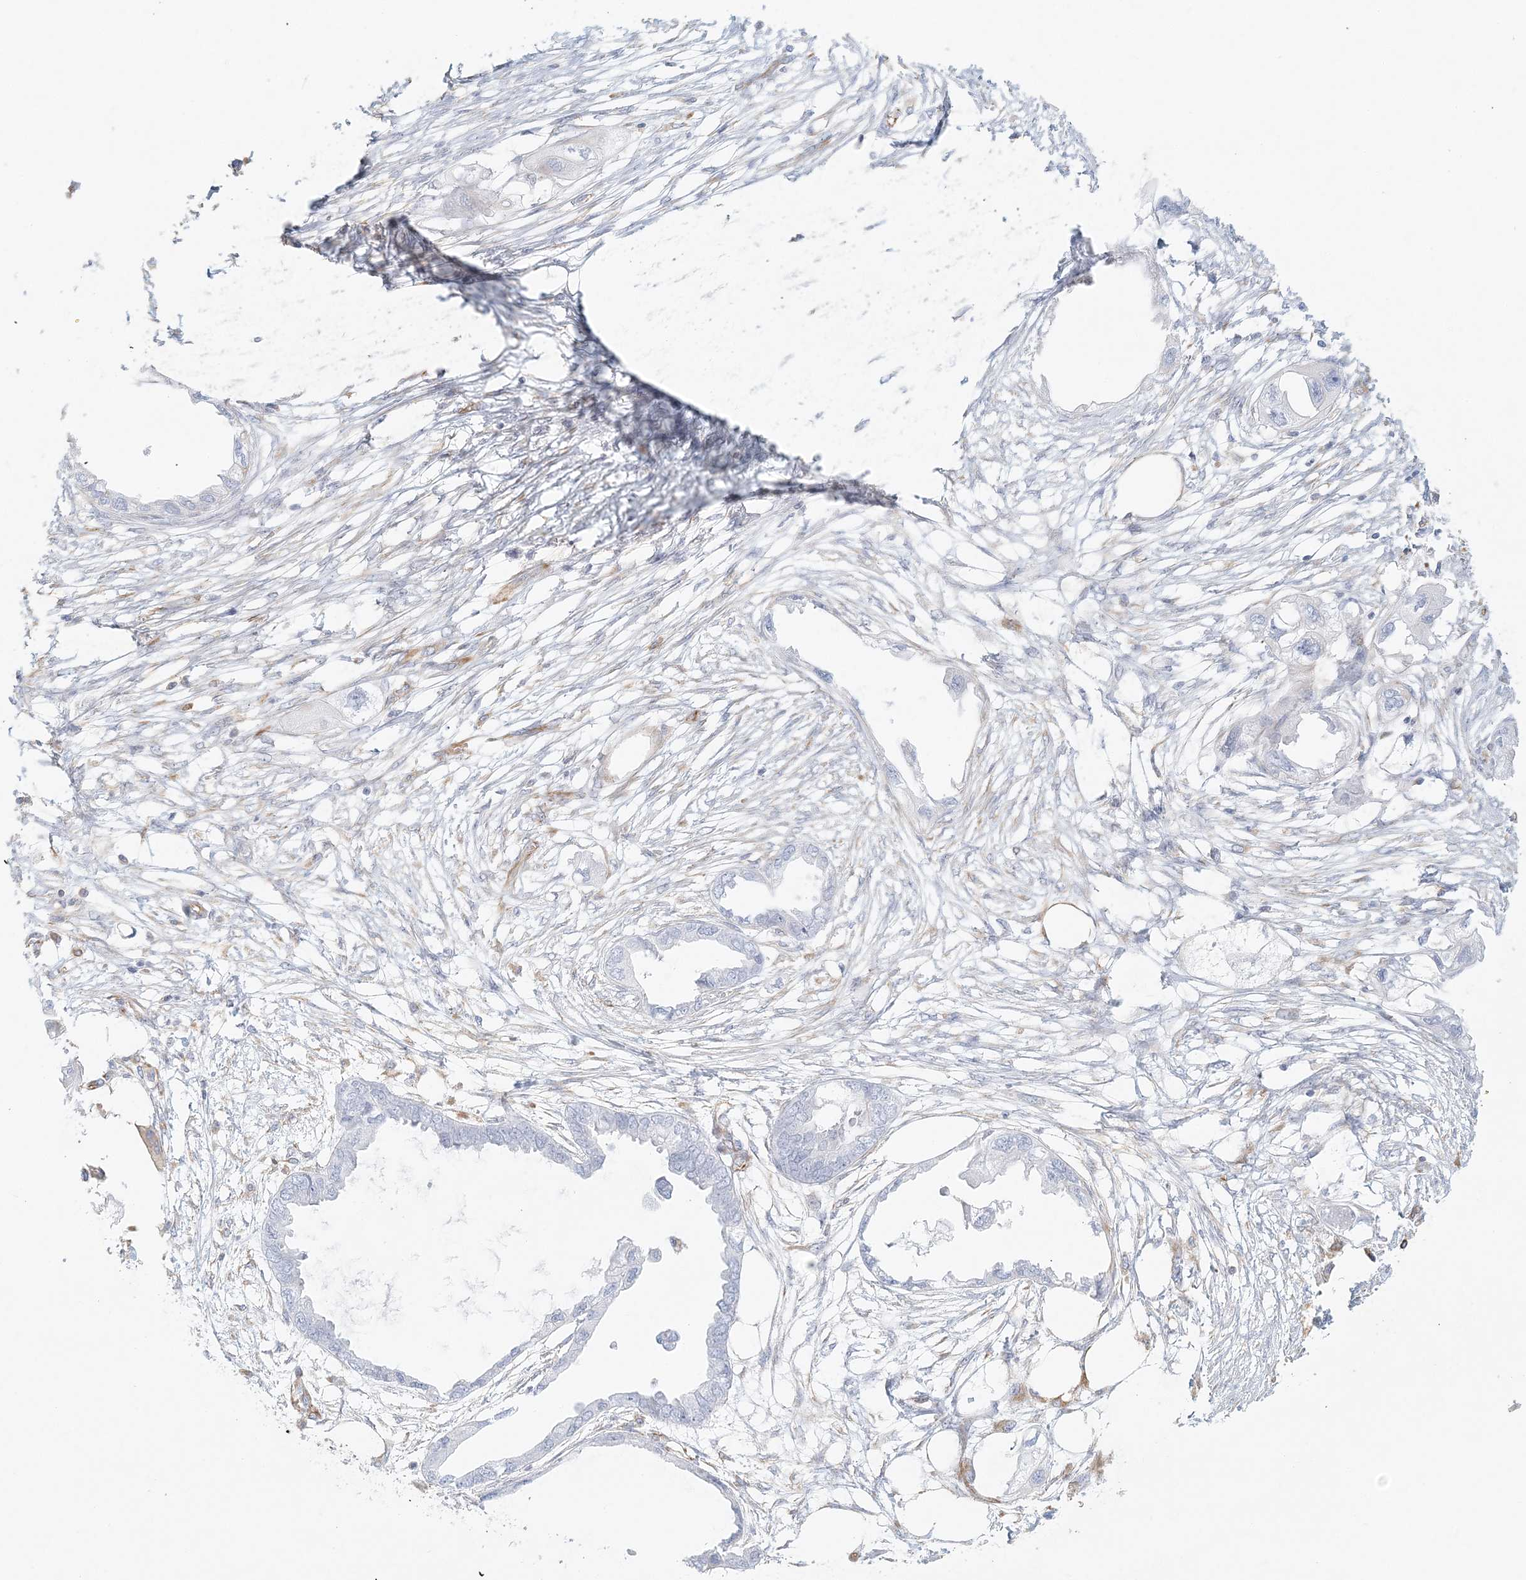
{"staining": {"intensity": "negative", "quantity": "none", "location": "none"}, "tissue": "endometrial cancer", "cell_type": "Tumor cells", "image_type": "cancer", "snomed": [{"axis": "morphology", "description": "Adenocarcinoma, NOS"}, {"axis": "morphology", "description": "Adenocarcinoma, metastatic, NOS"}, {"axis": "topography", "description": "Adipose tissue"}, {"axis": "topography", "description": "Endometrium"}], "caption": "IHC of endometrial adenocarcinoma displays no expression in tumor cells.", "gene": "DMRTB1", "patient": {"sex": "female", "age": 67}}